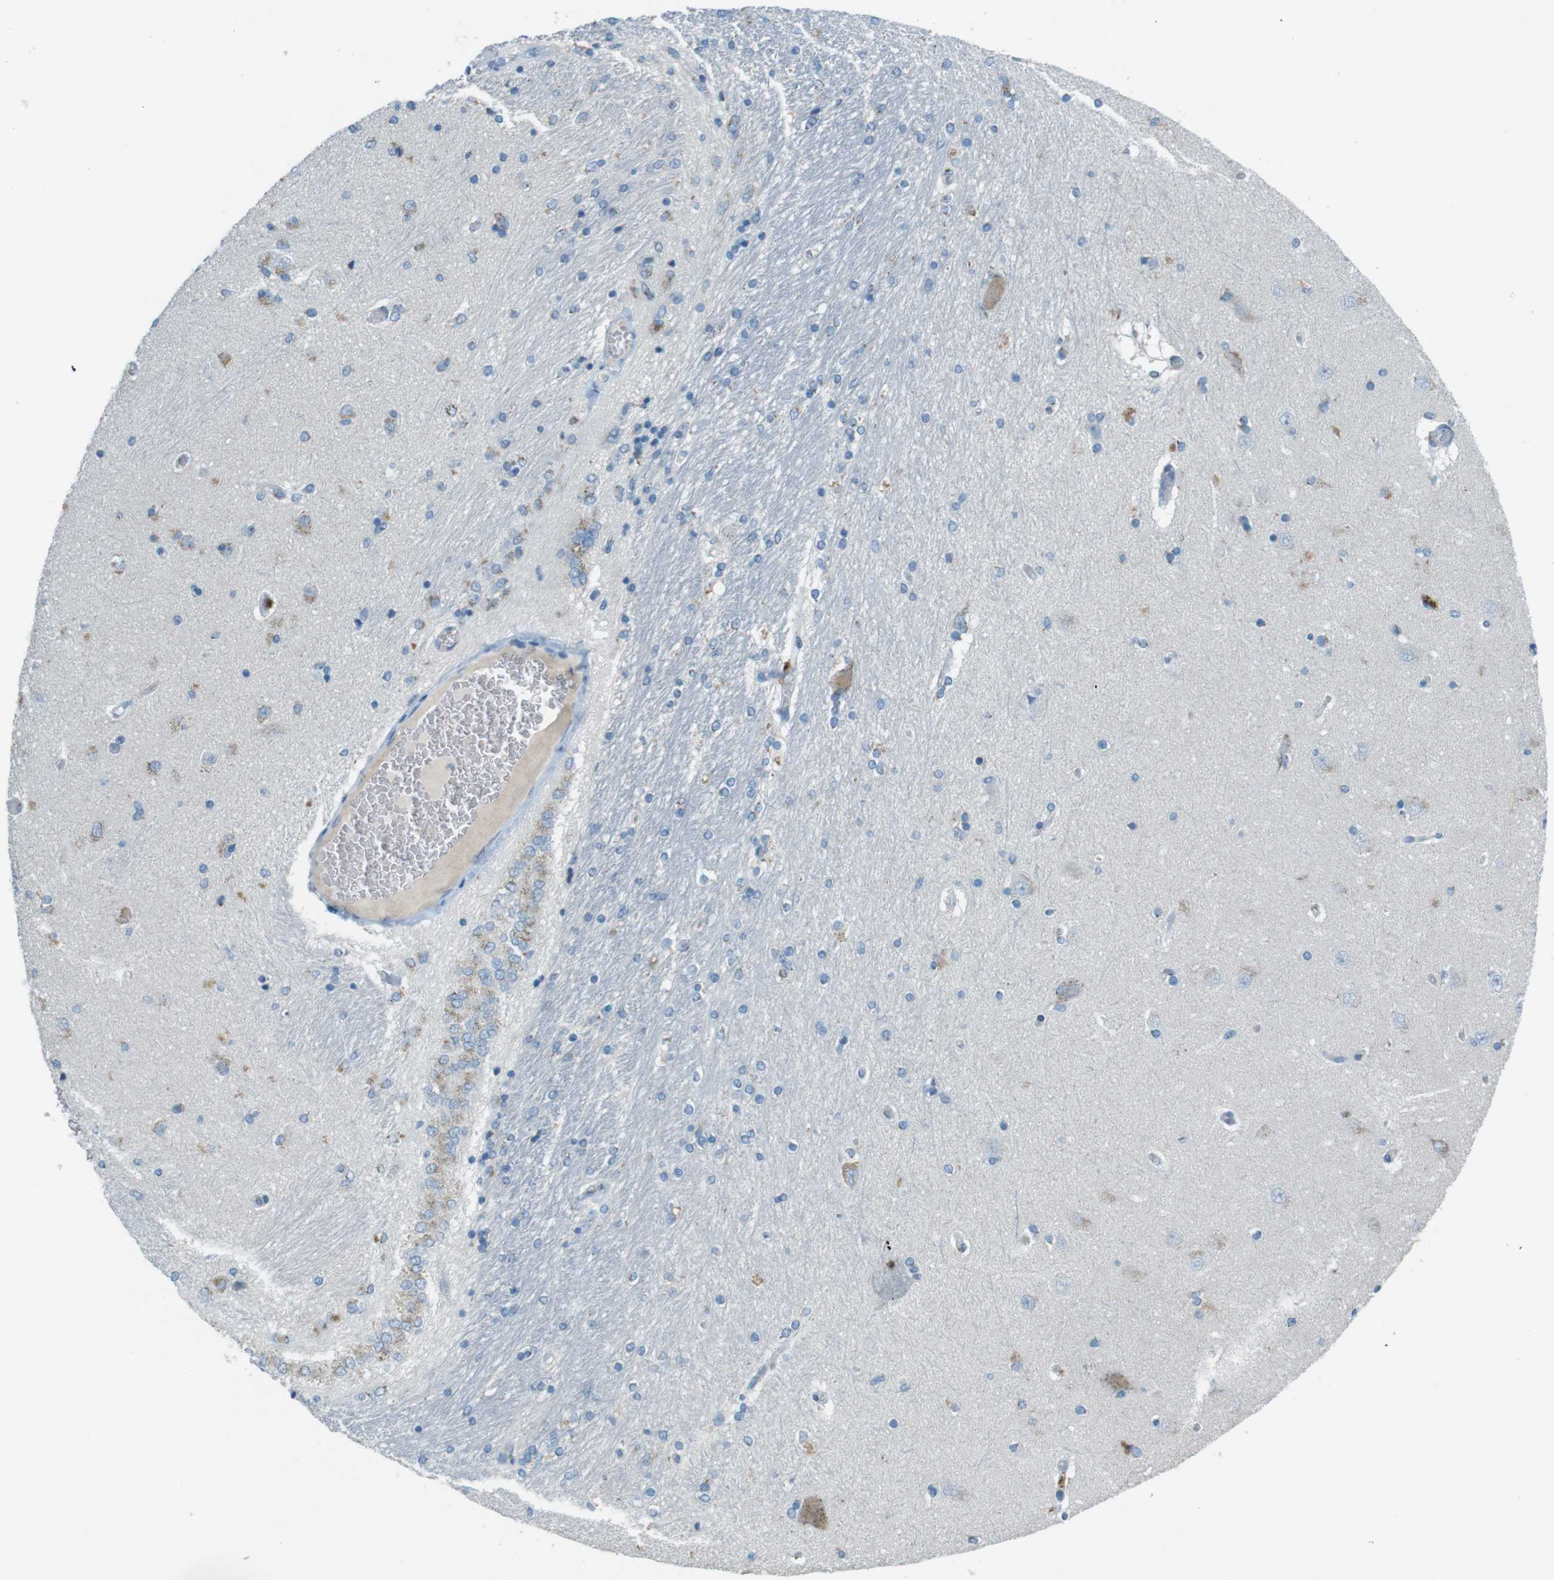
{"staining": {"intensity": "weak", "quantity": "<25%", "location": "cytoplasmic/membranous"}, "tissue": "hippocampus", "cell_type": "Glial cells", "image_type": "normal", "snomed": [{"axis": "morphology", "description": "Normal tissue, NOS"}, {"axis": "topography", "description": "Hippocampus"}], "caption": "High power microscopy photomicrograph of an immunohistochemistry micrograph of normal hippocampus, revealing no significant expression in glial cells.", "gene": "TXNDC15", "patient": {"sex": "female", "age": 54}}